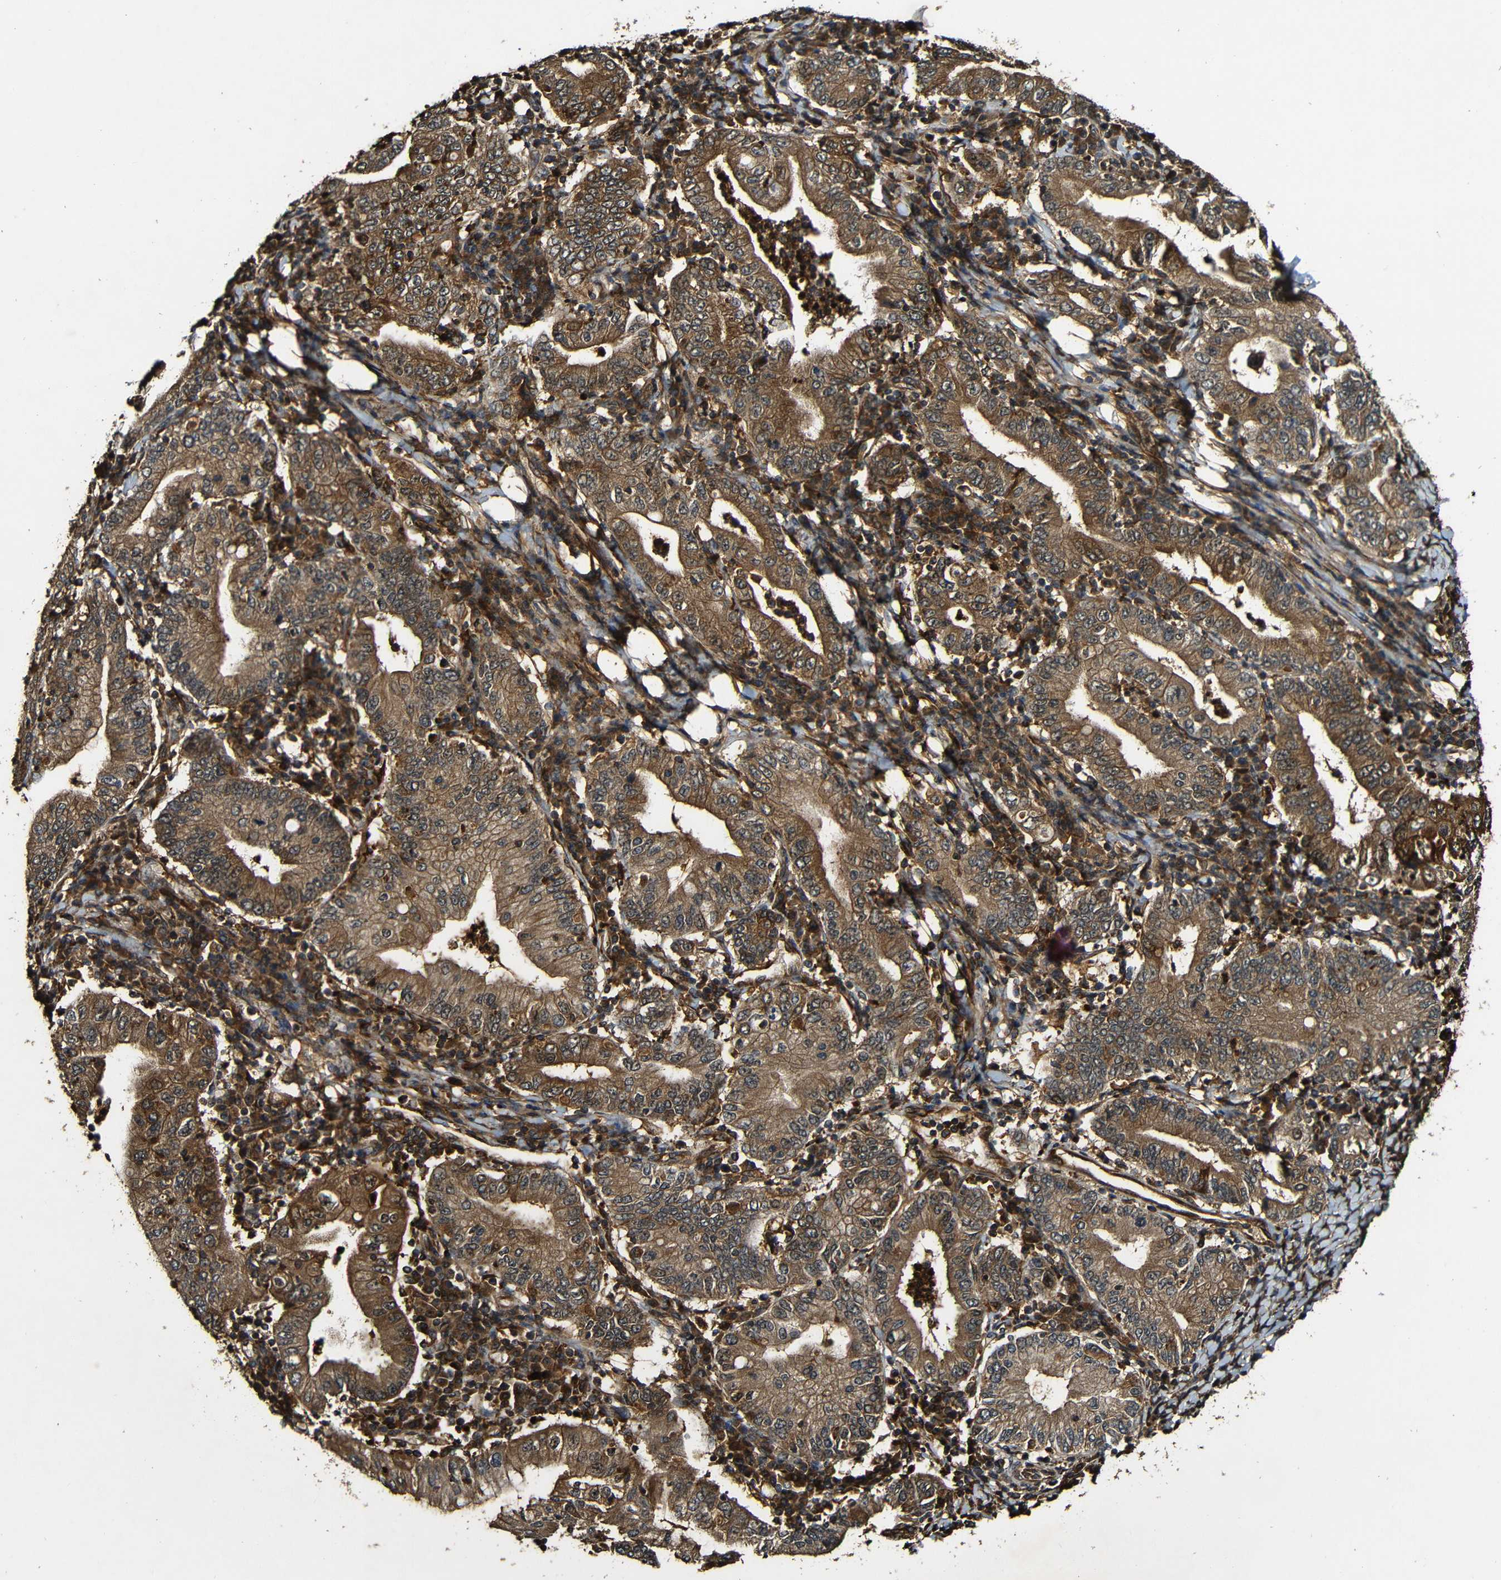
{"staining": {"intensity": "moderate", "quantity": ">75%", "location": "cytoplasmic/membranous"}, "tissue": "stomach cancer", "cell_type": "Tumor cells", "image_type": "cancer", "snomed": [{"axis": "morphology", "description": "Normal tissue, NOS"}, {"axis": "morphology", "description": "Adenocarcinoma, NOS"}, {"axis": "topography", "description": "Esophagus"}, {"axis": "topography", "description": "Stomach, upper"}, {"axis": "topography", "description": "Peripheral nerve tissue"}], "caption": "This is a histology image of immunohistochemistry (IHC) staining of adenocarcinoma (stomach), which shows moderate positivity in the cytoplasmic/membranous of tumor cells.", "gene": "CASP8", "patient": {"sex": "male", "age": 62}}